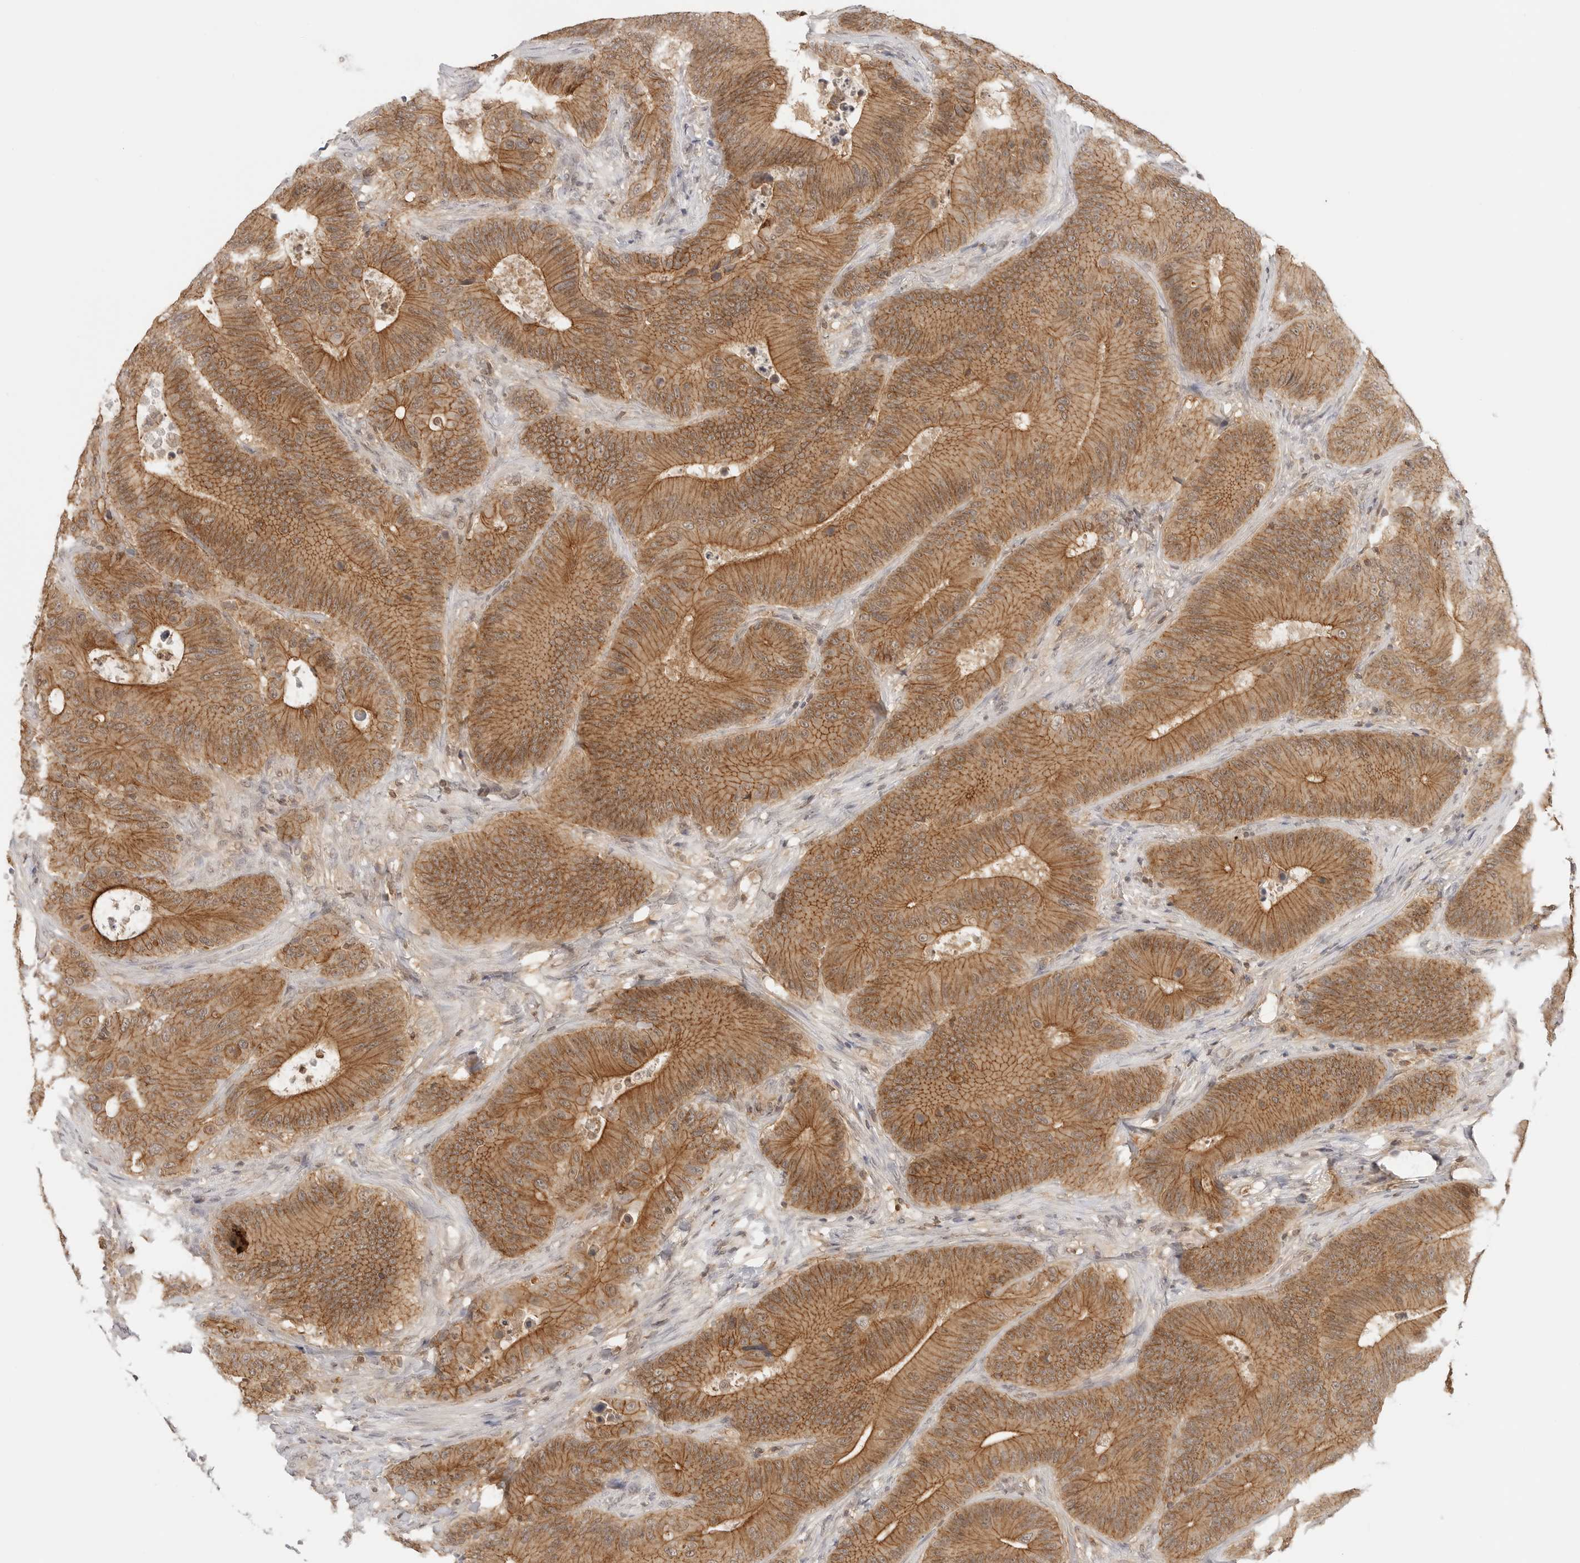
{"staining": {"intensity": "moderate", "quantity": ">75%", "location": "cytoplasmic/membranous"}, "tissue": "colorectal cancer", "cell_type": "Tumor cells", "image_type": "cancer", "snomed": [{"axis": "morphology", "description": "Adenocarcinoma, NOS"}, {"axis": "topography", "description": "Colon"}], "caption": "Moderate cytoplasmic/membranous positivity is present in approximately >75% of tumor cells in adenocarcinoma (colorectal).", "gene": "EPHA1", "patient": {"sex": "male", "age": 83}}